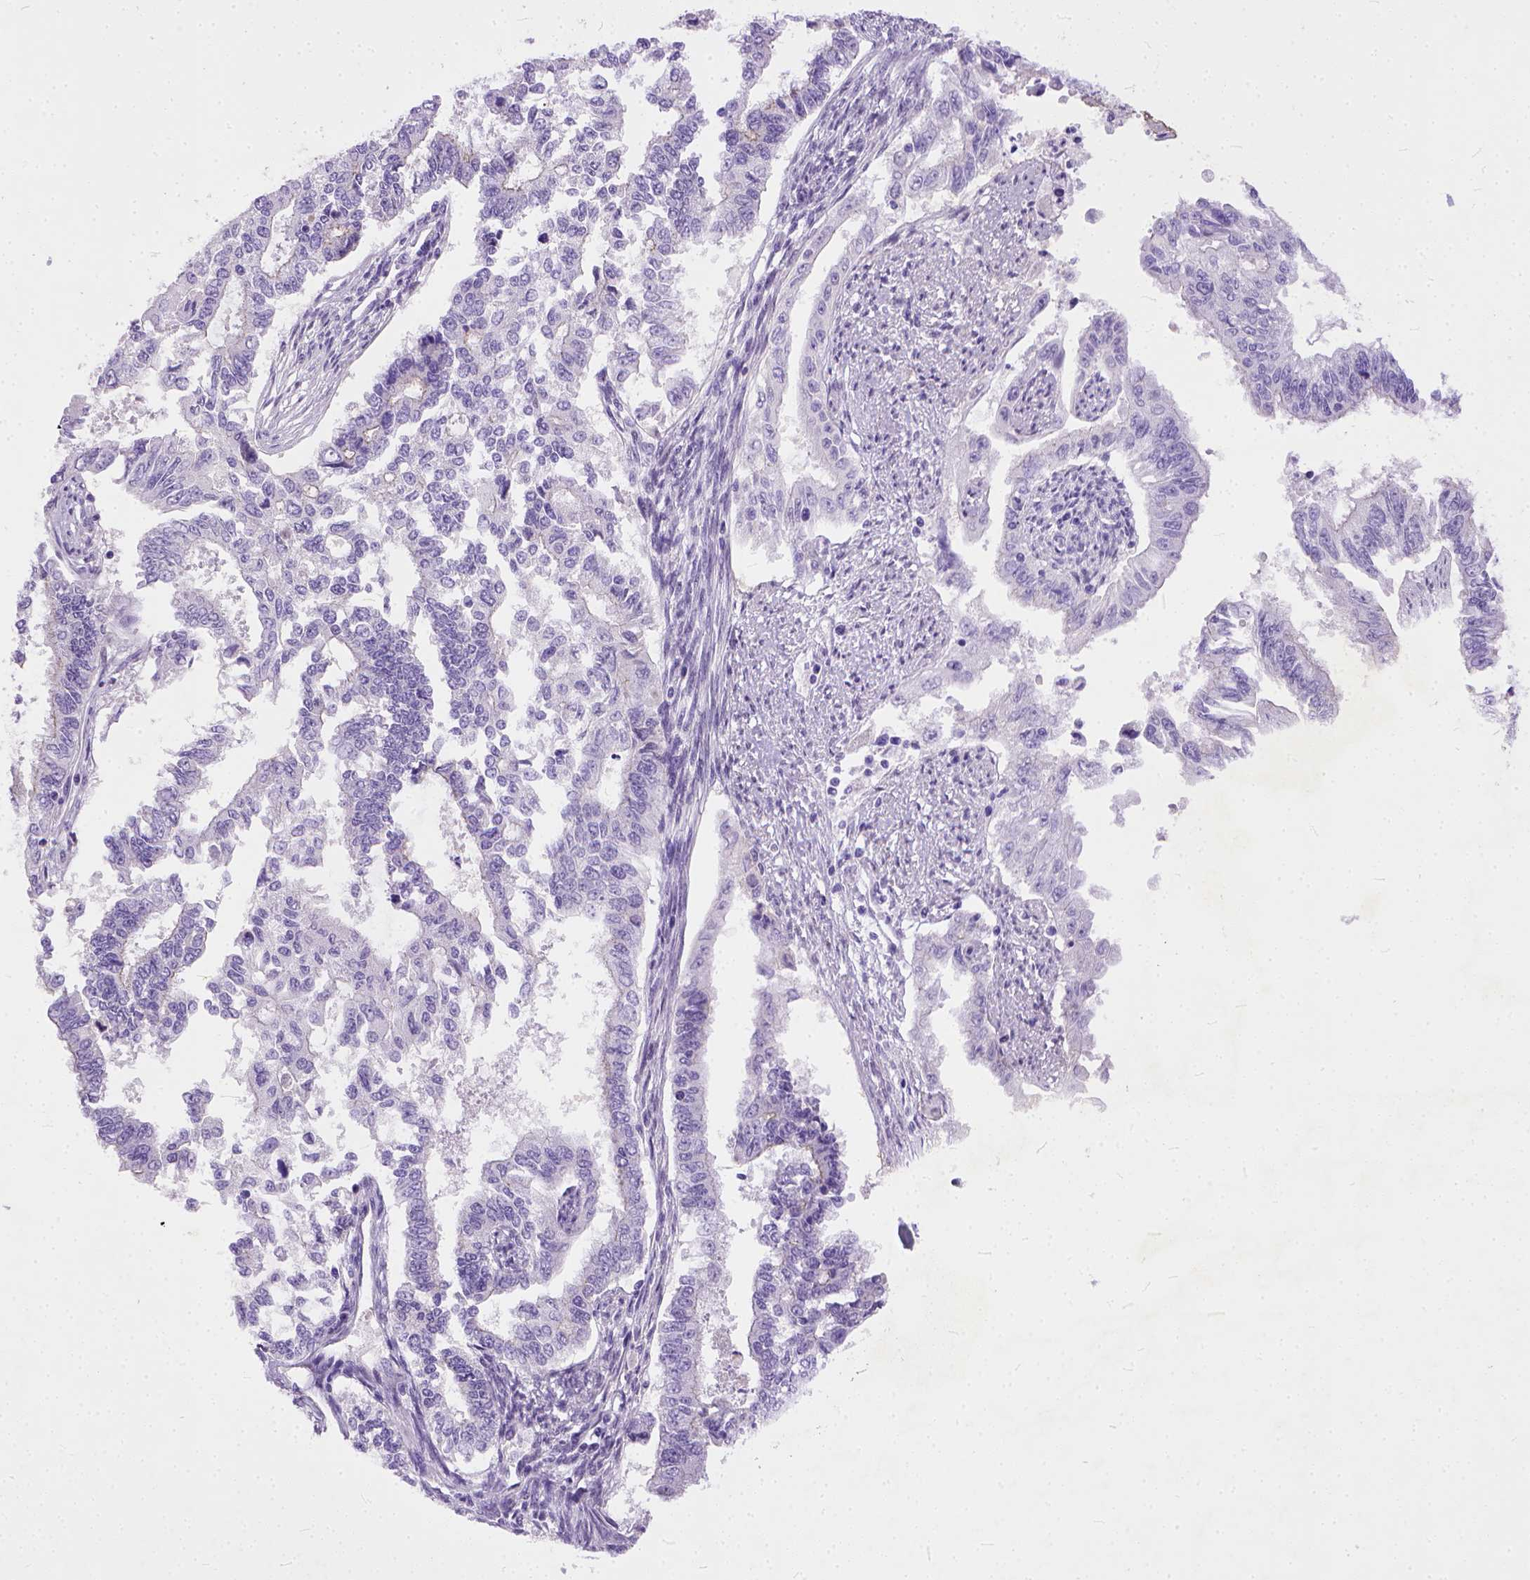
{"staining": {"intensity": "weak", "quantity": "<25%", "location": "cytoplasmic/membranous"}, "tissue": "endometrial cancer", "cell_type": "Tumor cells", "image_type": "cancer", "snomed": [{"axis": "morphology", "description": "Adenocarcinoma, NOS"}, {"axis": "topography", "description": "Uterus"}], "caption": "A histopathology image of endometrial adenocarcinoma stained for a protein shows no brown staining in tumor cells.", "gene": "ADGRF1", "patient": {"sex": "female", "age": 59}}